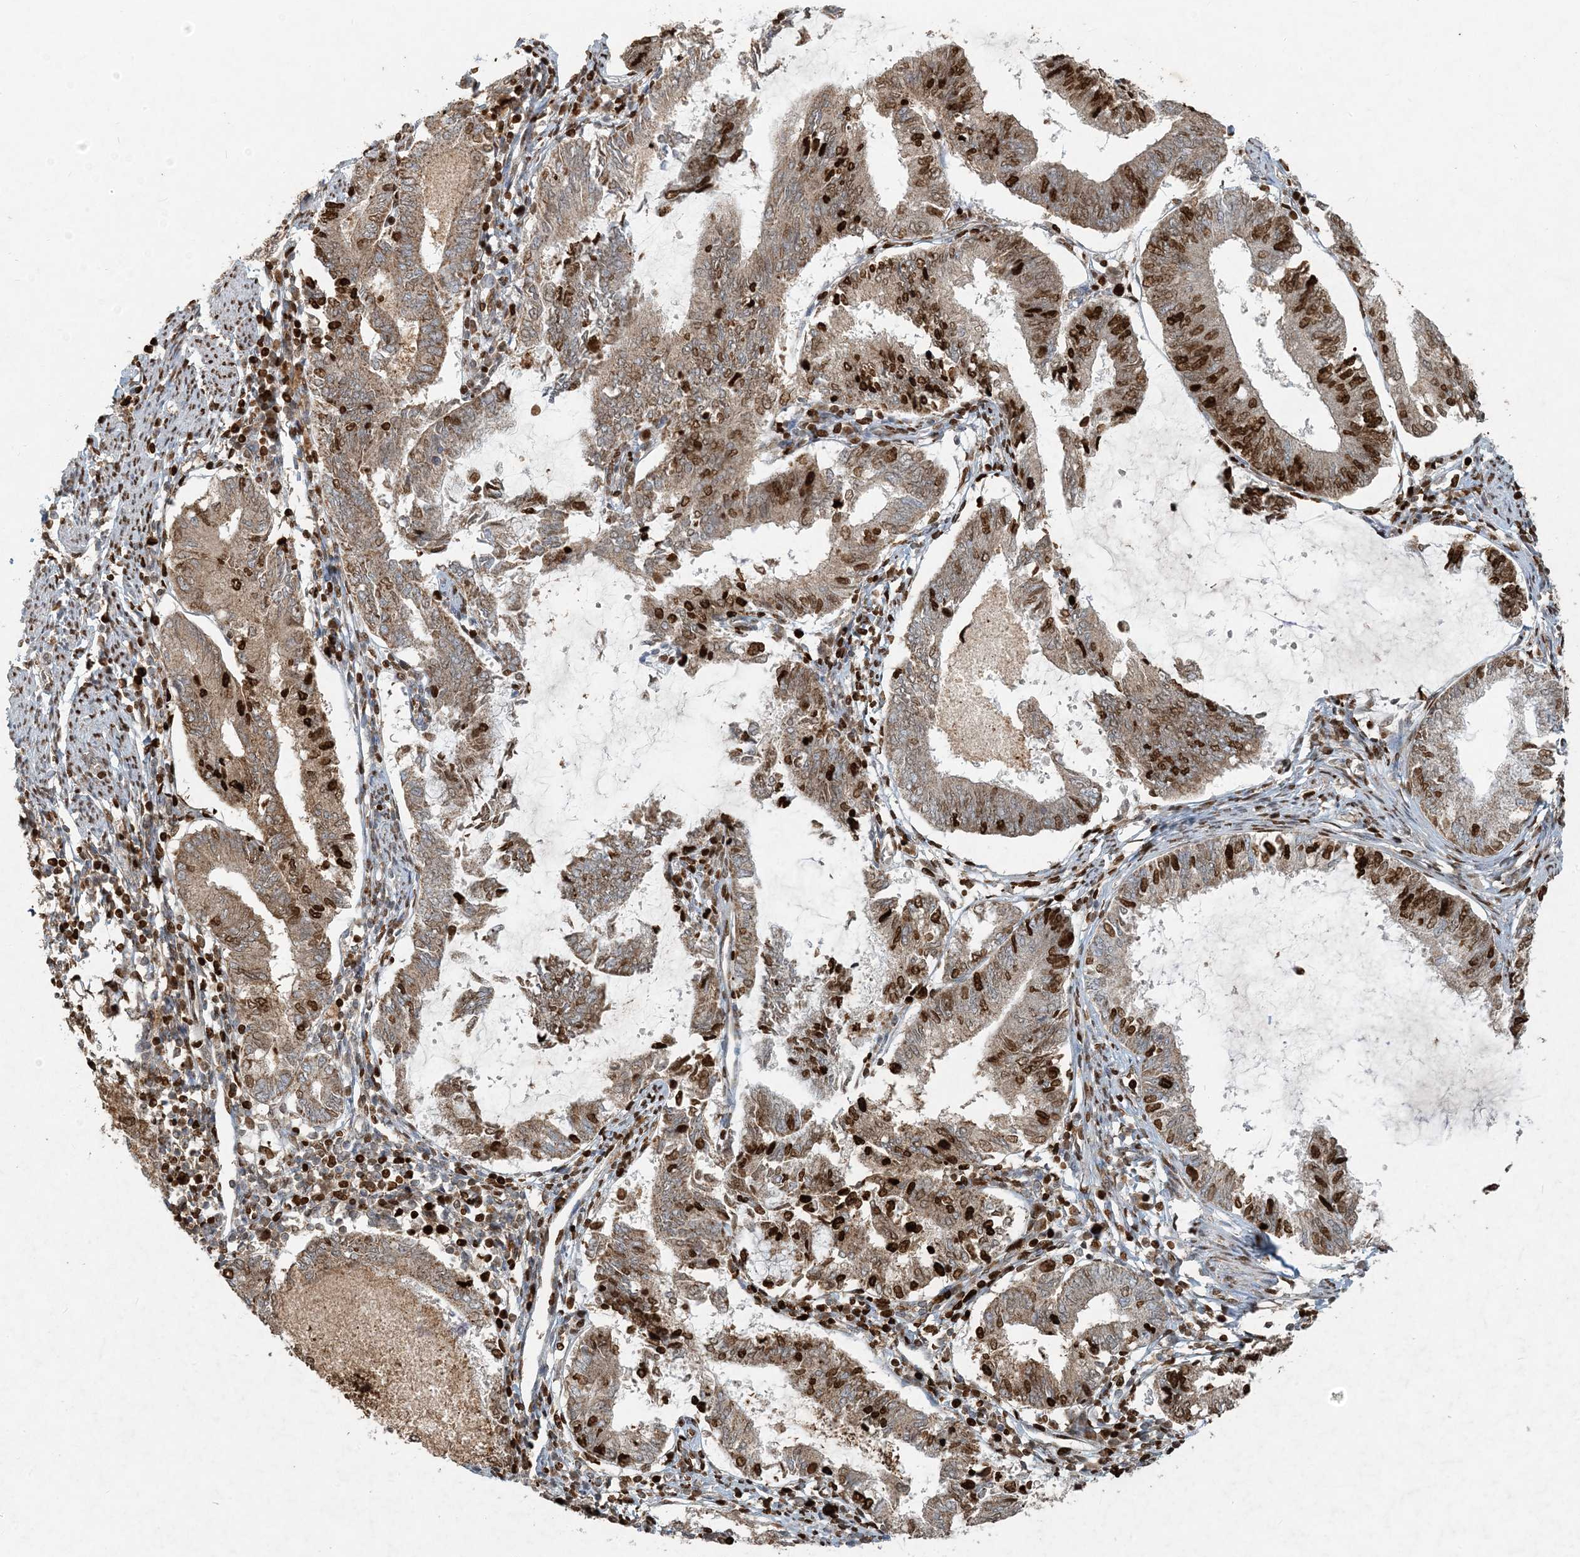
{"staining": {"intensity": "moderate", "quantity": ">75%", "location": "cytoplasmic/membranous,nuclear"}, "tissue": "endometrial cancer", "cell_type": "Tumor cells", "image_type": "cancer", "snomed": [{"axis": "morphology", "description": "Adenocarcinoma, NOS"}, {"axis": "topography", "description": "Endometrium"}], "caption": "About >75% of tumor cells in human adenocarcinoma (endometrial) show moderate cytoplasmic/membranous and nuclear protein expression as visualized by brown immunohistochemical staining.", "gene": "MCOLN1", "patient": {"sex": "female", "age": 86}}